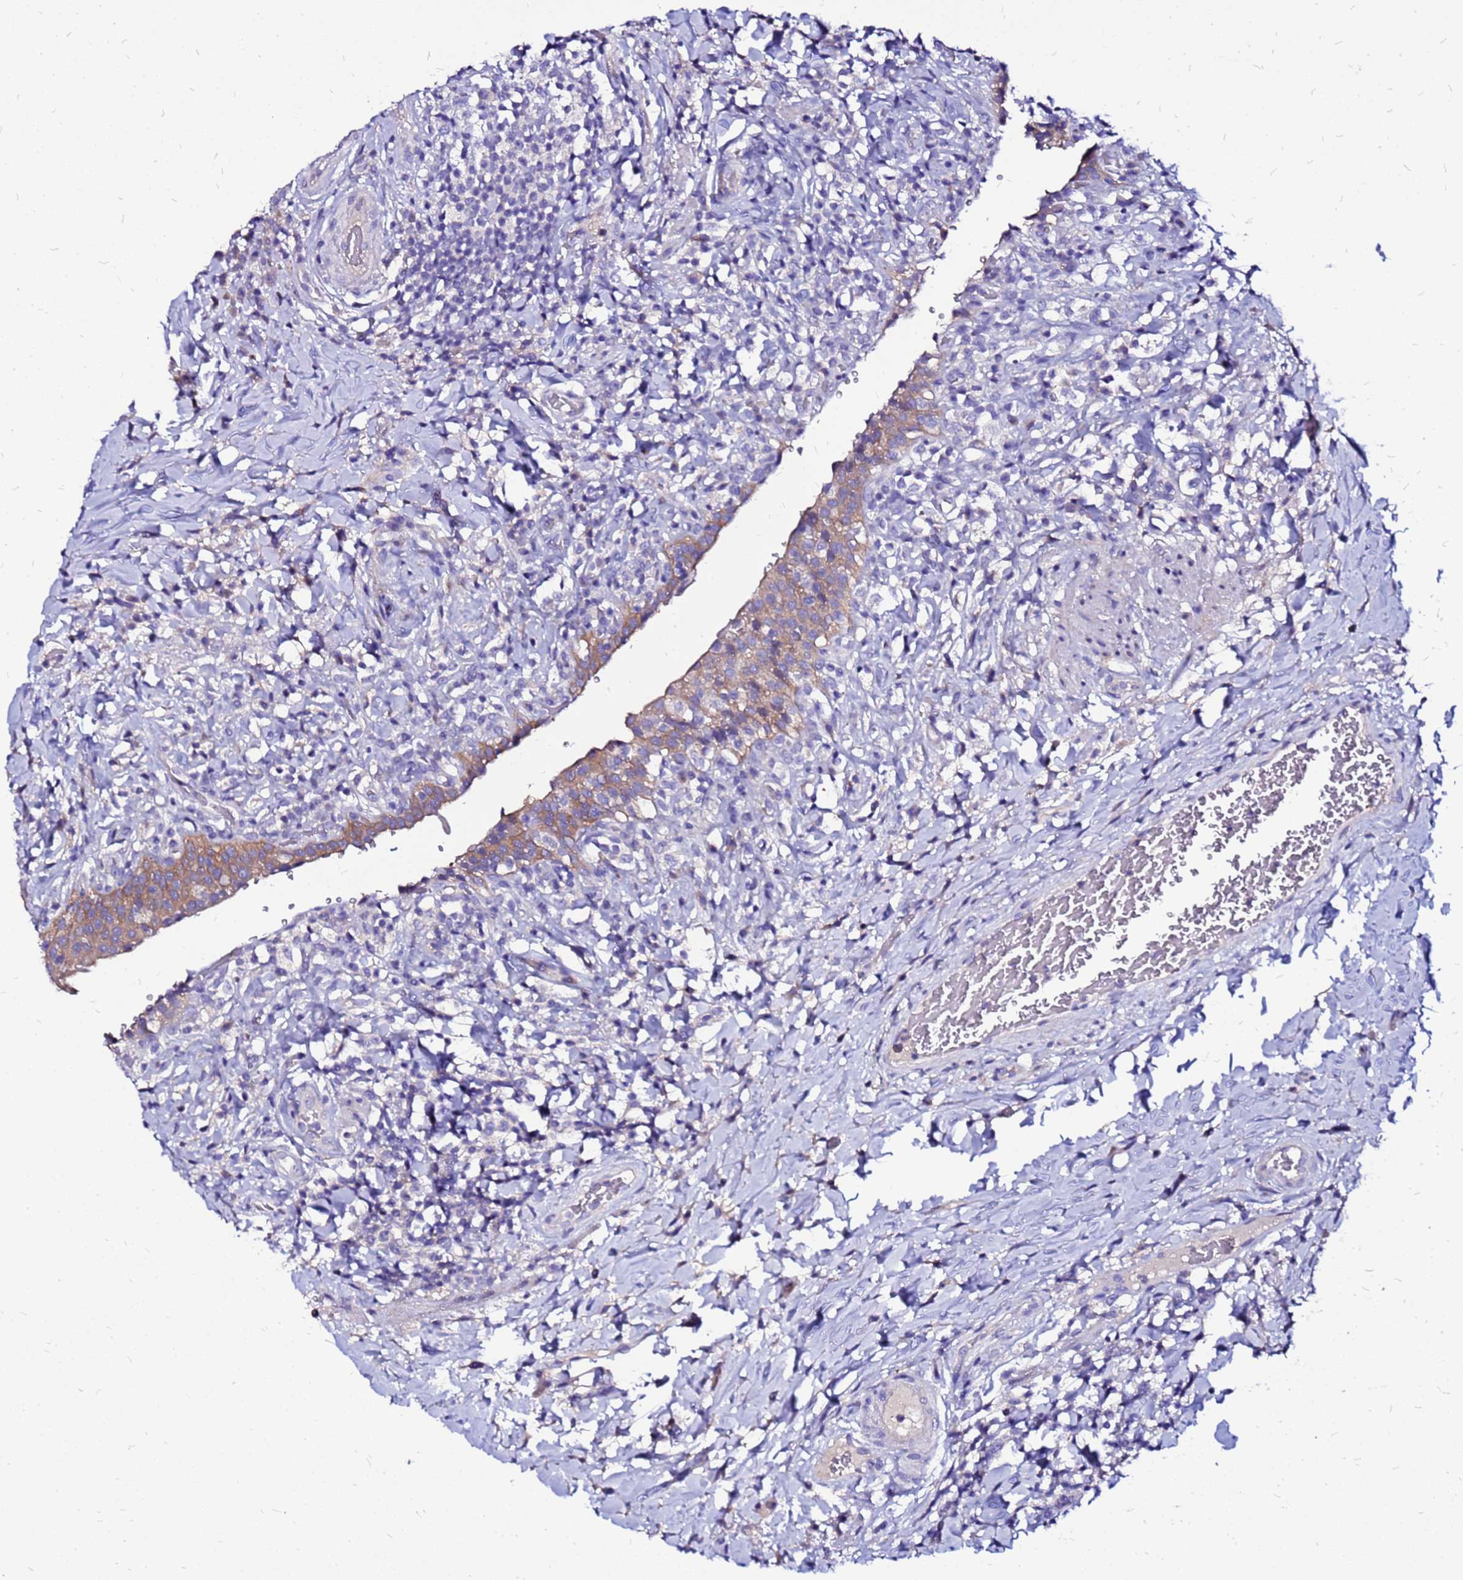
{"staining": {"intensity": "moderate", "quantity": "25%-75%", "location": "cytoplasmic/membranous"}, "tissue": "urinary bladder", "cell_type": "Urothelial cells", "image_type": "normal", "snomed": [{"axis": "morphology", "description": "Normal tissue, NOS"}, {"axis": "morphology", "description": "Inflammation, NOS"}, {"axis": "topography", "description": "Urinary bladder"}], "caption": "Normal urinary bladder shows moderate cytoplasmic/membranous staining in about 25%-75% of urothelial cells, visualized by immunohistochemistry.", "gene": "ARHGEF35", "patient": {"sex": "male", "age": 64}}